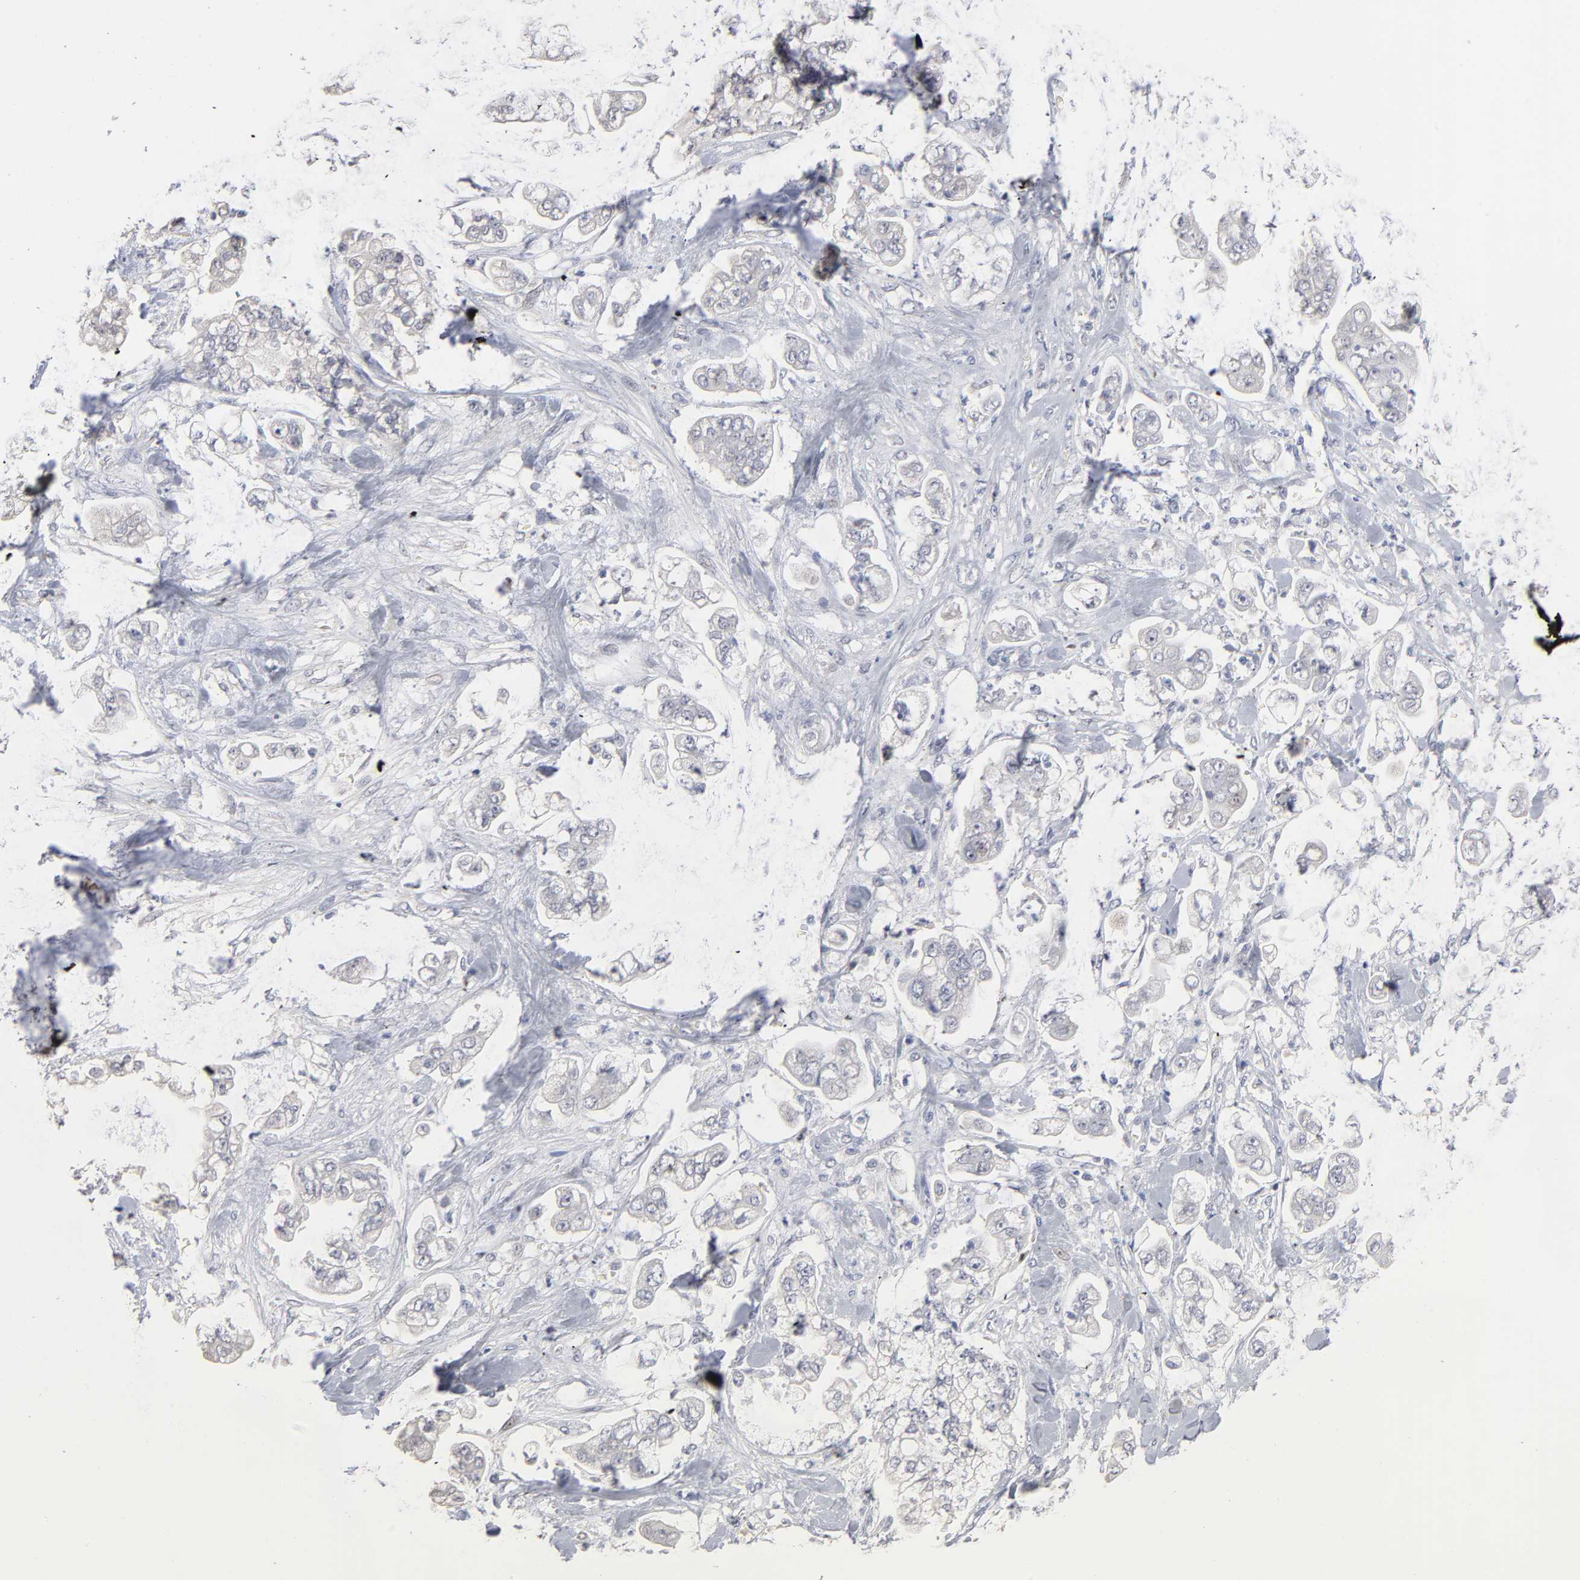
{"staining": {"intensity": "weak", "quantity": "25%-75%", "location": "cytoplasmic/membranous"}, "tissue": "stomach cancer", "cell_type": "Tumor cells", "image_type": "cancer", "snomed": [{"axis": "morphology", "description": "Adenocarcinoma, NOS"}, {"axis": "topography", "description": "Stomach"}], "caption": "Immunohistochemistry of human adenocarcinoma (stomach) reveals low levels of weak cytoplasmic/membranous expression in about 25%-75% of tumor cells. The staining is performed using DAB brown chromogen to label protein expression. The nuclei are counter-stained blue using hematoxylin.", "gene": "DNAL4", "patient": {"sex": "male", "age": 62}}